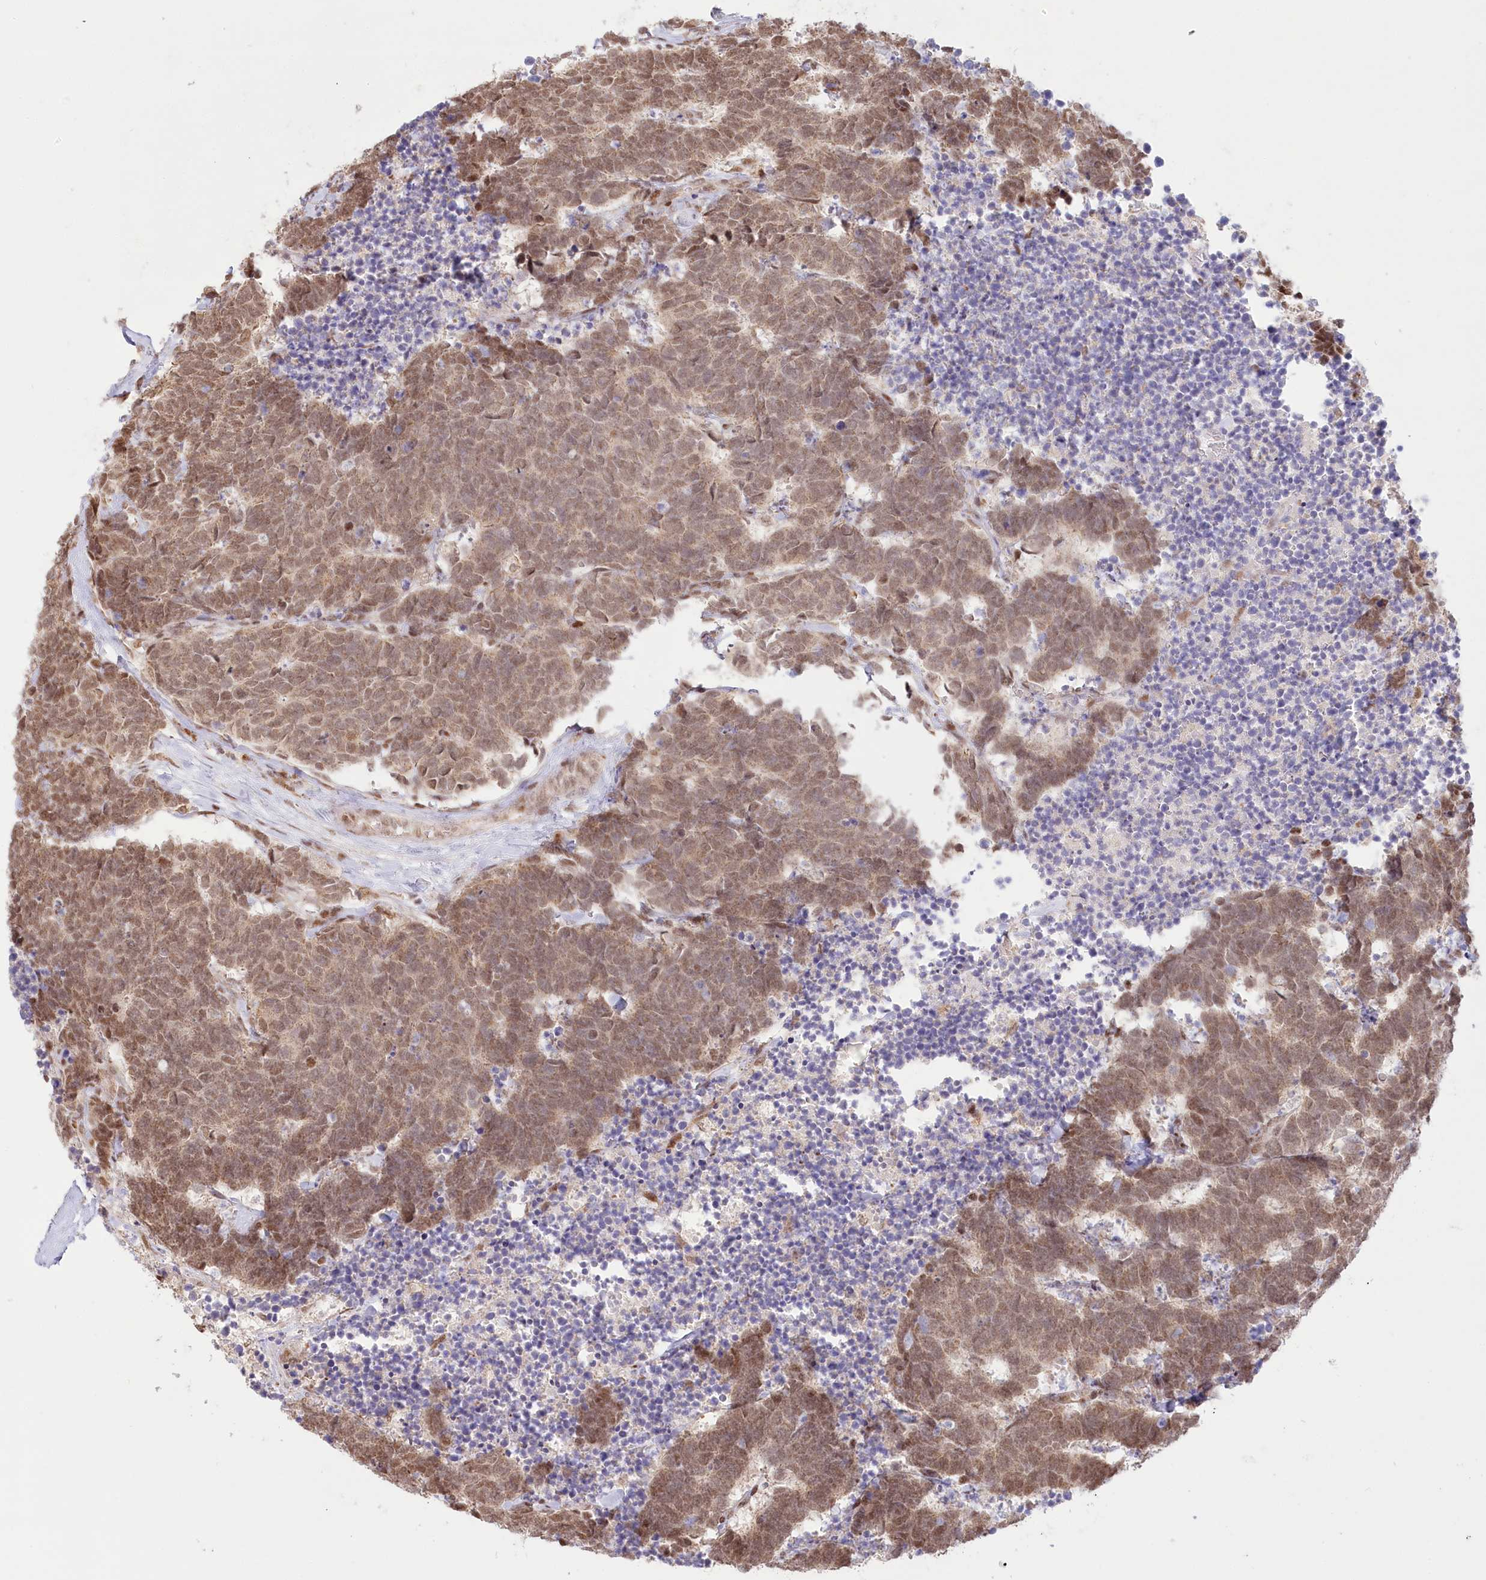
{"staining": {"intensity": "moderate", "quantity": ">75%", "location": "nuclear"}, "tissue": "carcinoid", "cell_type": "Tumor cells", "image_type": "cancer", "snomed": [{"axis": "morphology", "description": "Carcinoma, NOS"}, {"axis": "morphology", "description": "Carcinoid, malignant, NOS"}, {"axis": "topography", "description": "Urinary bladder"}], "caption": "Moderate nuclear positivity is seen in approximately >75% of tumor cells in carcinoma.", "gene": "PYURF", "patient": {"sex": "male", "age": 57}}